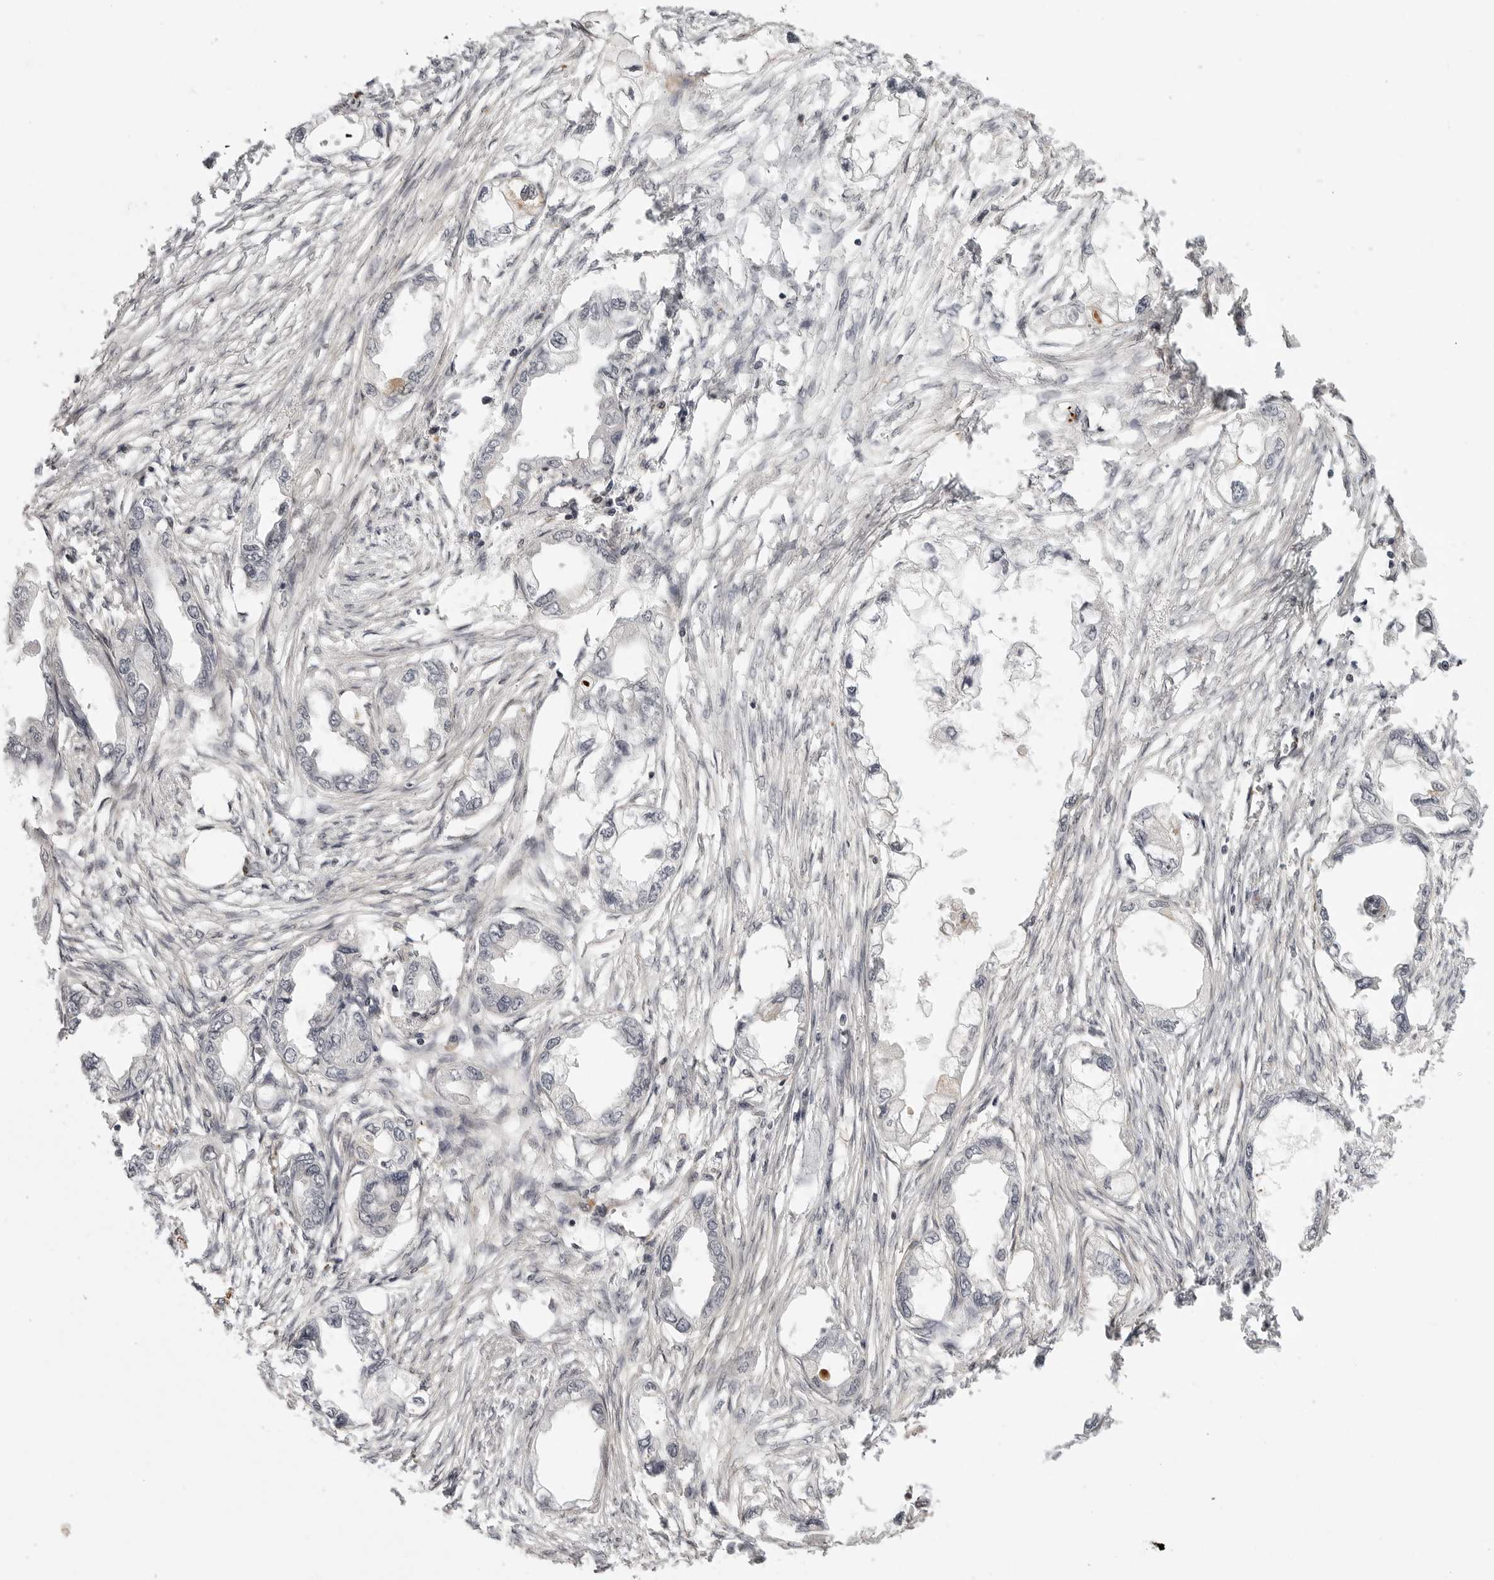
{"staining": {"intensity": "negative", "quantity": "none", "location": "none"}, "tissue": "endometrial cancer", "cell_type": "Tumor cells", "image_type": "cancer", "snomed": [{"axis": "morphology", "description": "Adenocarcinoma, NOS"}, {"axis": "morphology", "description": "Adenocarcinoma, metastatic, NOS"}, {"axis": "topography", "description": "Adipose tissue"}, {"axis": "topography", "description": "Endometrium"}], "caption": "Immunohistochemical staining of human endometrial metastatic adenocarcinoma shows no significant positivity in tumor cells.", "gene": "TUT4", "patient": {"sex": "female", "age": 67}}